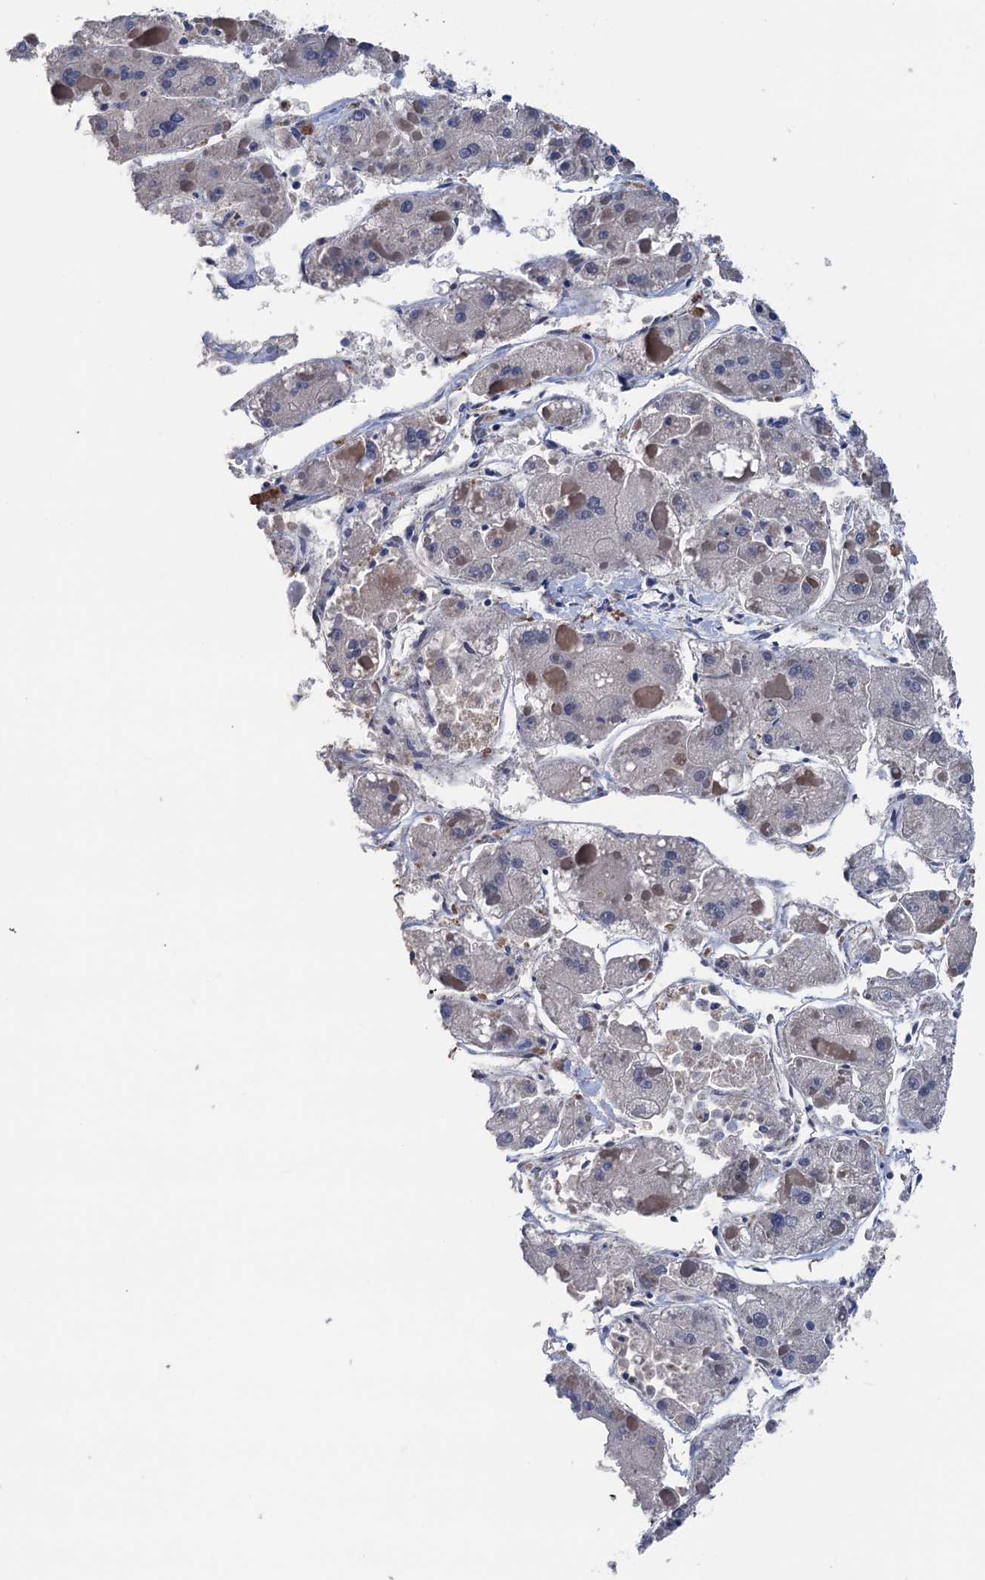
{"staining": {"intensity": "negative", "quantity": "none", "location": "none"}, "tissue": "liver cancer", "cell_type": "Tumor cells", "image_type": "cancer", "snomed": [{"axis": "morphology", "description": "Carcinoma, Hepatocellular, NOS"}, {"axis": "topography", "description": "Liver"}], "caption": "Immunohistochemical staining of human liver hepatocellular carcinoma displays no significant expression in tumor cells.", "gene": "ART5", "patient": {"sex": "female", "age": 73}}